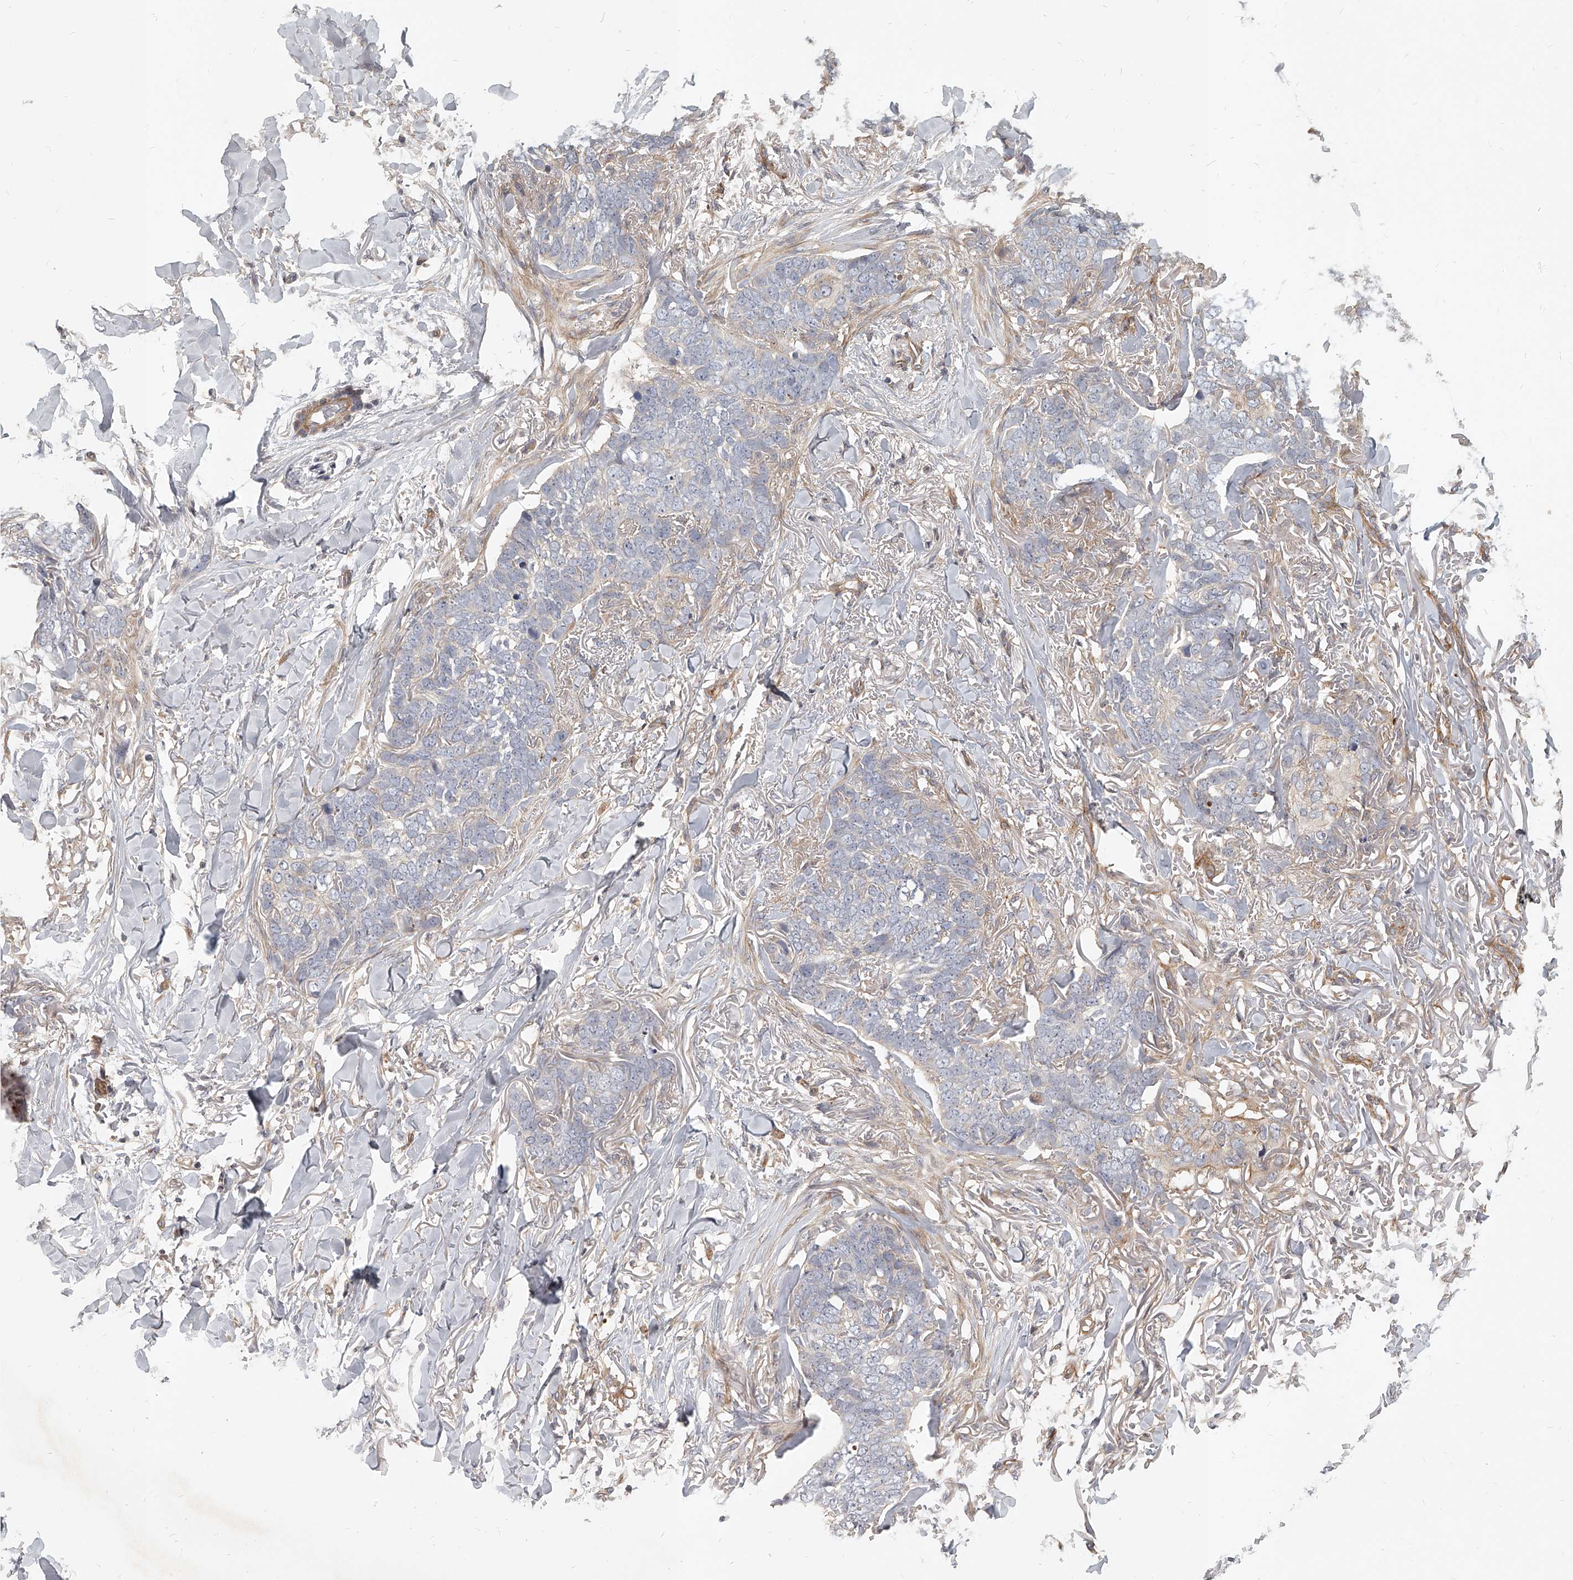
{"staining": {"intensity": "negative", "quantity": "none", "location": "none"}, "tissue": "skin cancer", "cell_type": "Tumor cells", "image_type": "cancer", "snomed": [{"axis": "morphology", "description": "Normal tissue, NOS"}, {"axis": "morphology", "description": "Basal cell carcinoma"}, {"axis": "topography", "description": "Skin"}], "caption": "Immunohistochemistry image of human basal cell carcinoma (skin) stained for a protein (brown), which exhibits no positivity in tumor cells. Brightfield microscopy of immunohistochemistry (IHC) stained with DAB (3,3'-diaminobenzidine) (brown) and hematoxylin (blue), captured at high magnification.", "gene": "SLC37A1", "patient": {"sex": "male", "age": 77}}